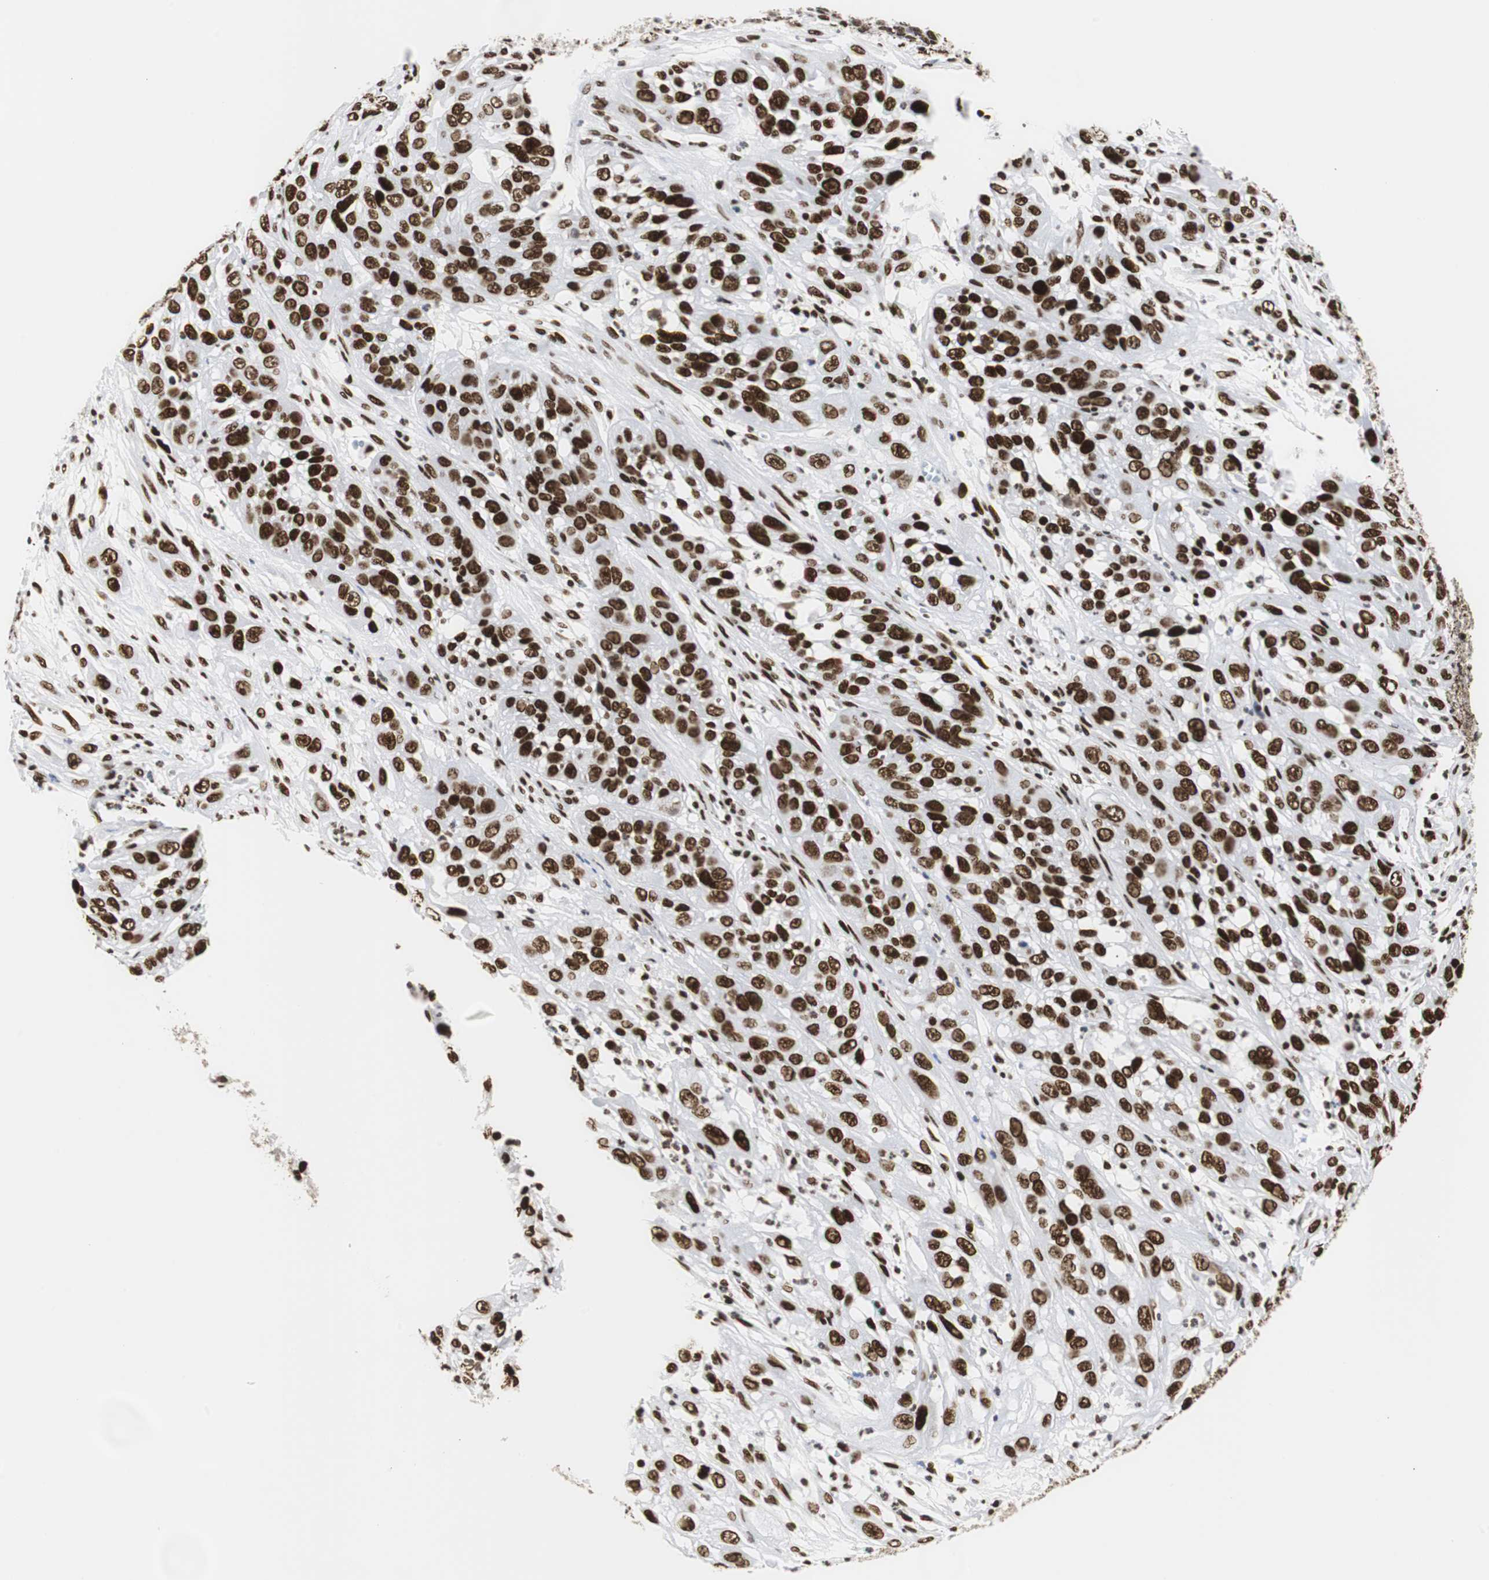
{"staining": {"intensity": "strong", "quantity": ">75%", "location": "nuclear"}, "tissue": "cervical cancer", "cell_type": "Tumor cells", "image_type": "cancer", "snomed": [{"axis": "morphology", "description": "Squamous cell carcinoma, NOS"}, {"axis": "topography", "description": "Cervix"}], "caption": "High-power microscopy captured an immunohistochemistry photomicrograph of squamous cell carcinoma (cervical), revealing strong nuclear expression in about >75% of tumor cells.", "gene": "HNRNPH2", "patient": {"sex": "female", "age": 32}}